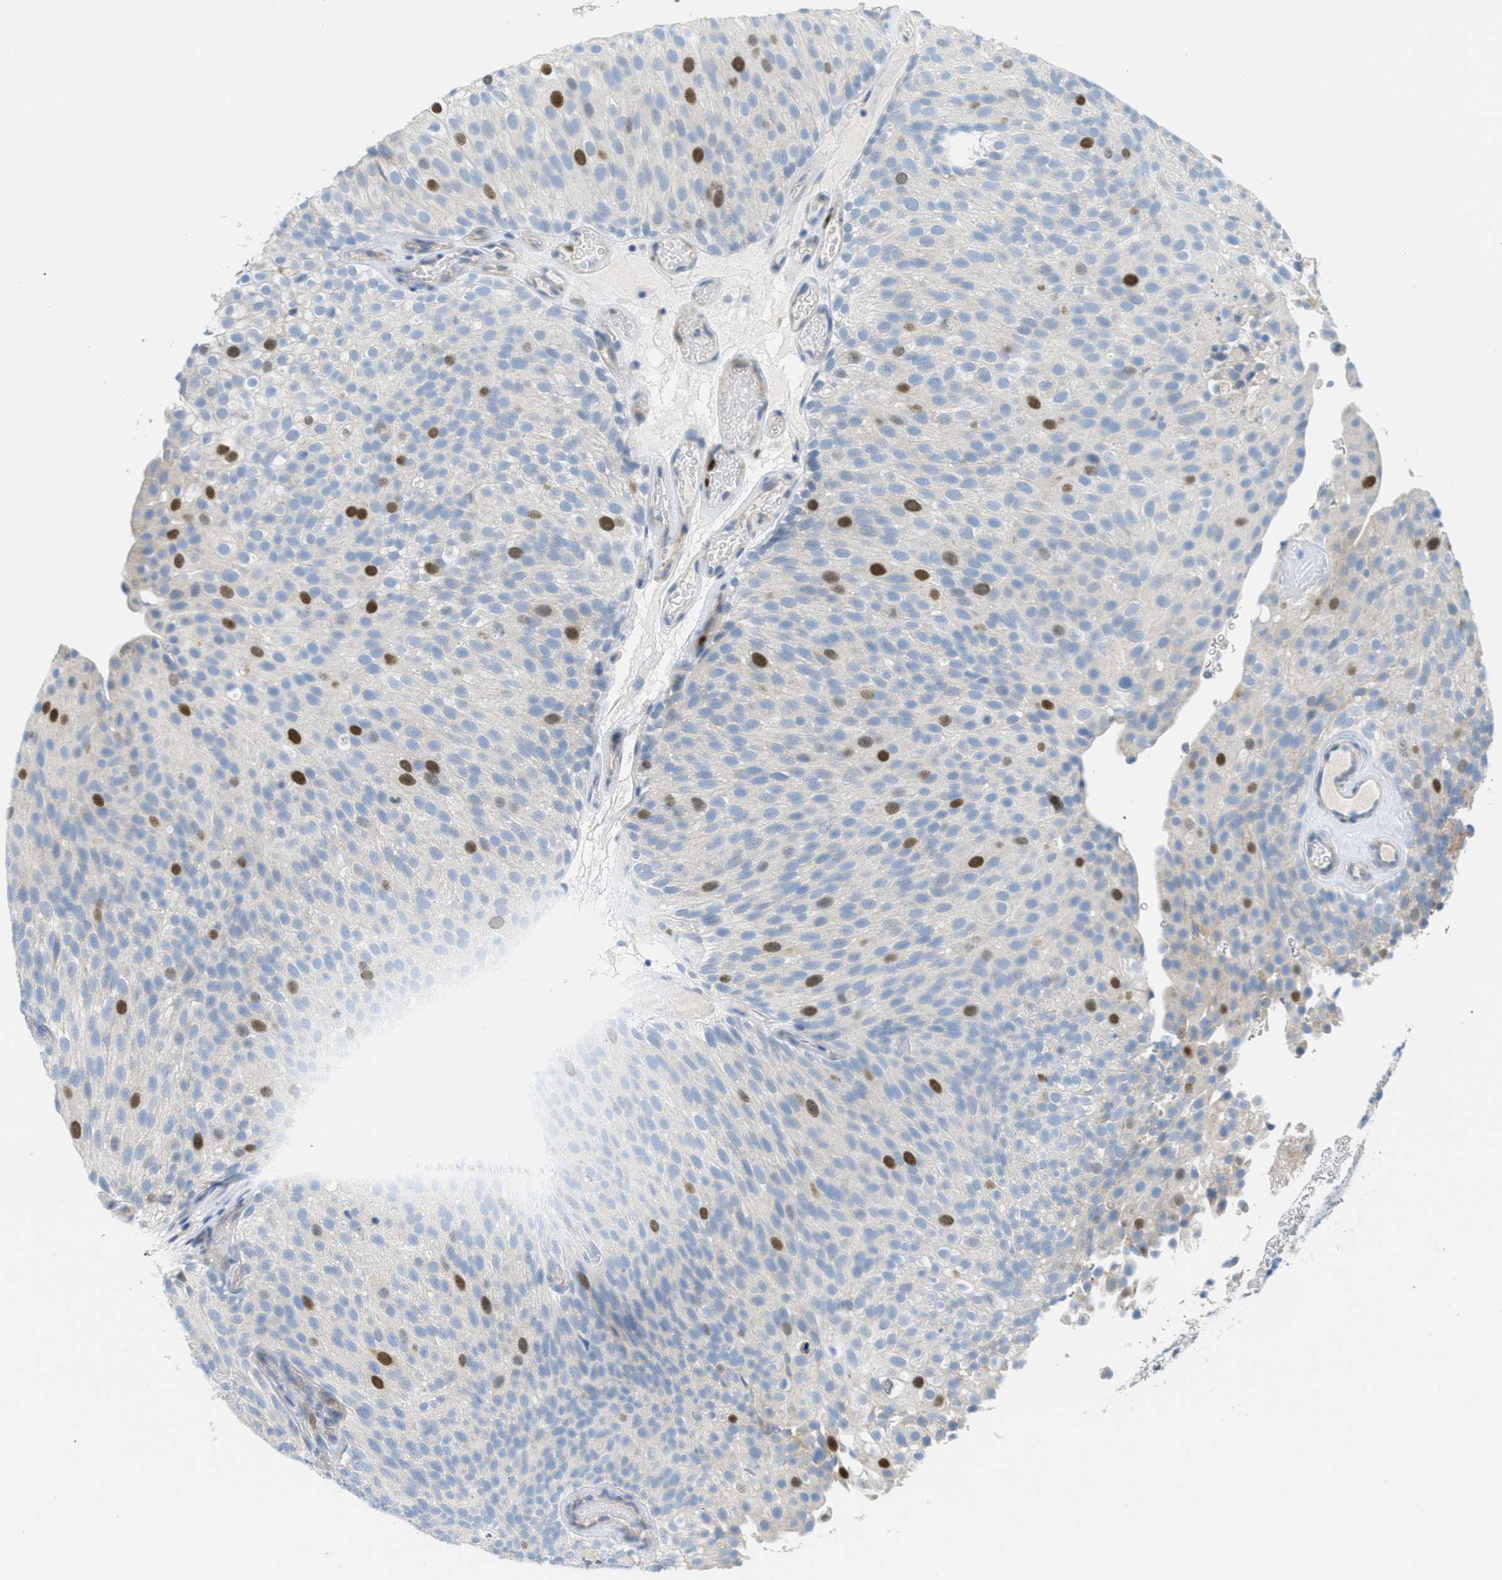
{"staining": {"intensity": "strong", "quantity": "<25%", "location": "nuclear"}, "tissue": "urothelial cancer", "cell_type": "Tumor cells", "image_type": "cancer", "snomed": [{"axis": "morphology", "description": "Urothelial carcinoma, Low grade"}, {"axis": "topography", "description": "Urinary bladder"}], "caption": "Brown immunohistochemical staining in human low-grade urothelial carcinoma reveals strong nuclear expression in about <25% of tumor cells.", "gene": "ORC6", "patient": {"sex": "male", "age": 78}}